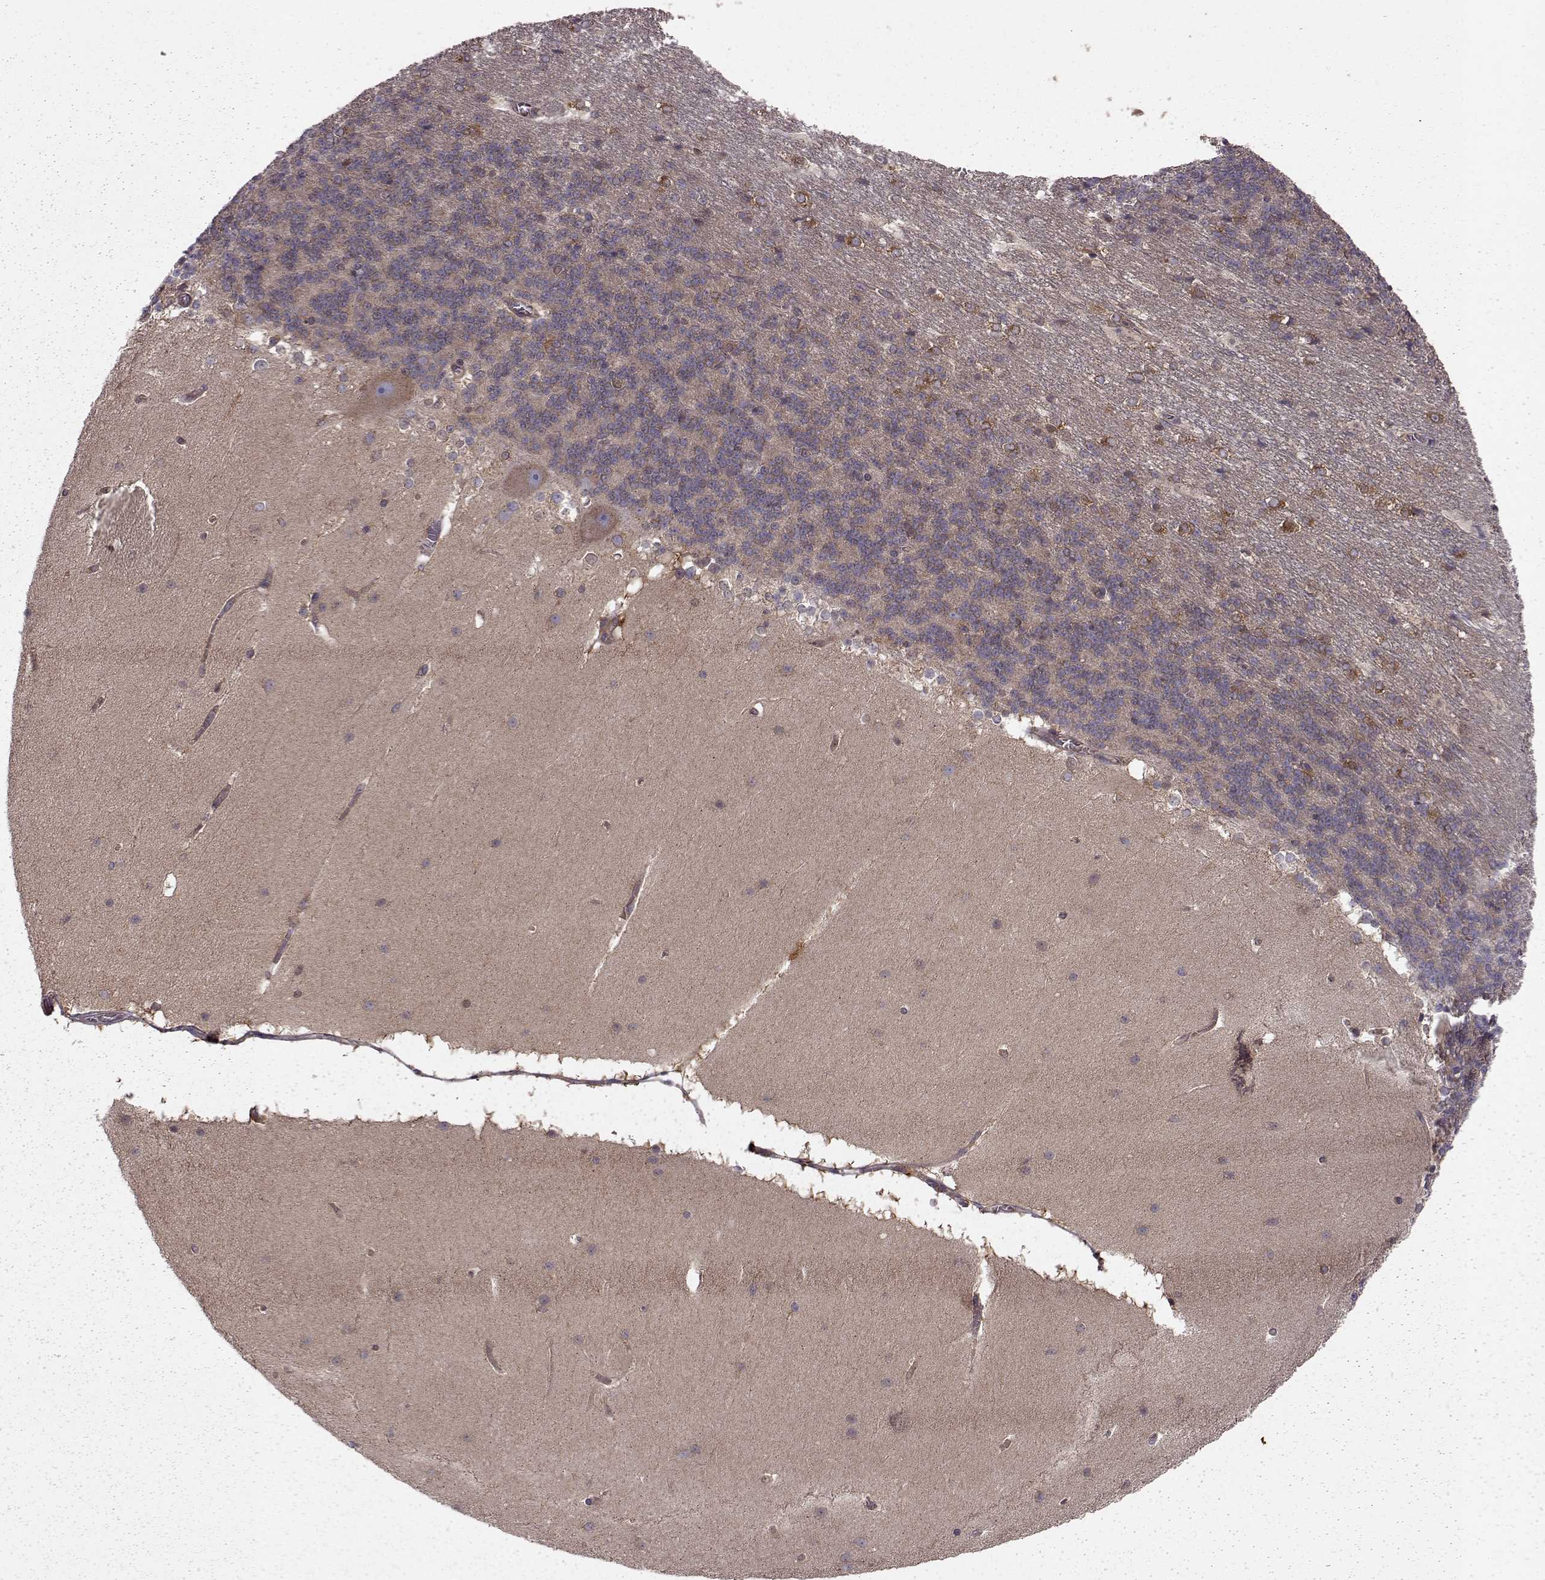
{"staining": {"intensity": "negative", "quantity": "none", "location": "none"}, "tissue": "cerebellum", "cell_type": "Cells in granular layer", "image_type": "normal", "snomed": [{"axis": "morphology", "description": "Normal tissue, NOS"}, {"axis": "topography", "description": "Cerebellum"}], "caption": "Immunohistochemistry photomicrograph of normal cerebellum: cerebellum stained with DAB reveals no significant protein expression in cells in granular layer. (DAB (3,3'-diaminobenzidine) immunohistochemistry, high magnification).", "gene": "RABGAP1", "patient": {"sex": "female", "age": 19}}